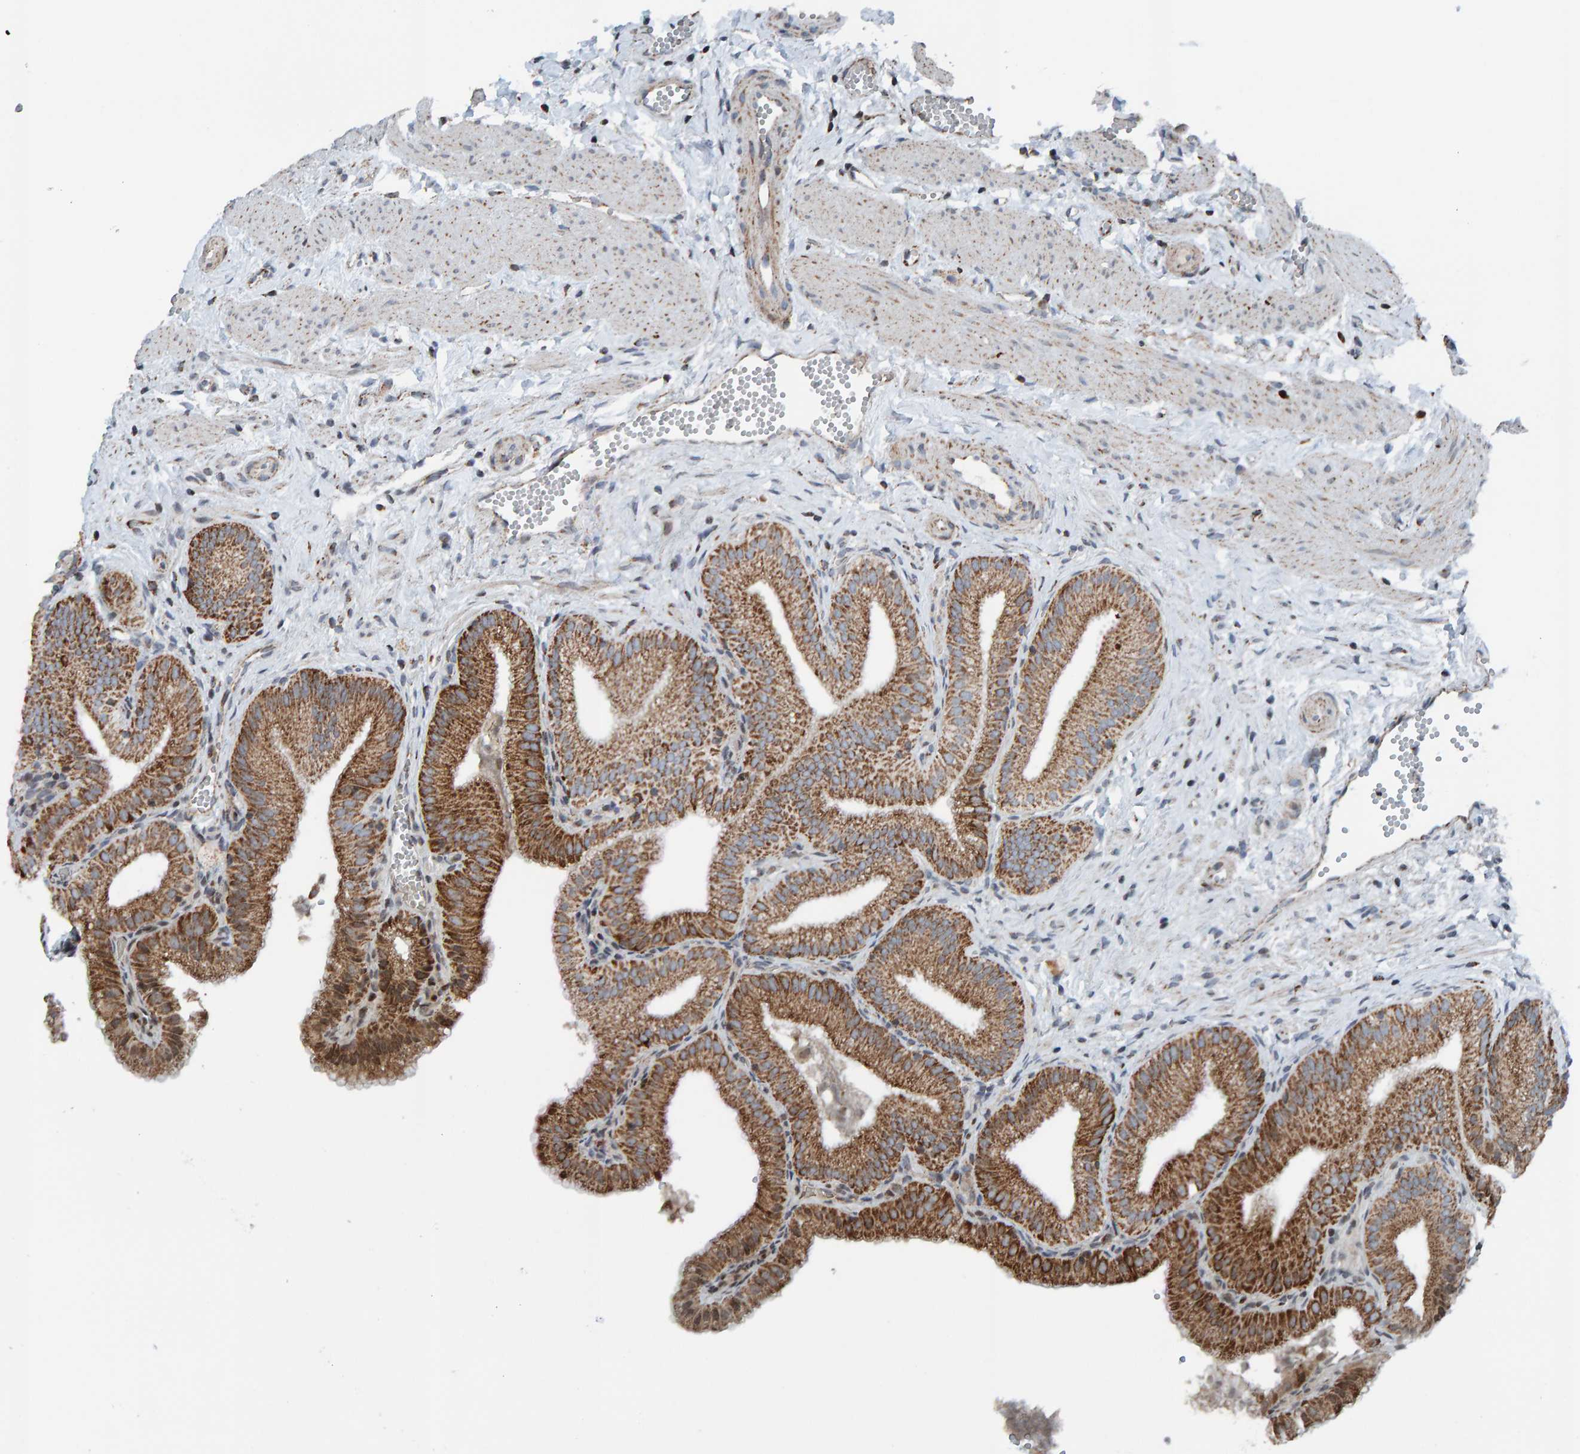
{"staining": {"intensity": "strong", "quantity": "25%-75%", "location": "cytoplasmic/membranous"}, "tissue": "gallbladder", "cell_type": "Glandular cells", "image_type": "normal", "snomed": [{"axis": "morphology", "description": "Normal tissue, NOS"}, {"axis": "topography", "description": "Gallbladder"}], "caption": "IHC of benign human gallbladder shows high levels of strong cytoplasmic/membranous expression in about 25%-75% of glandular cells.", "gene": "ZNF48", "patient": {"sex": "male", "age": 38}}